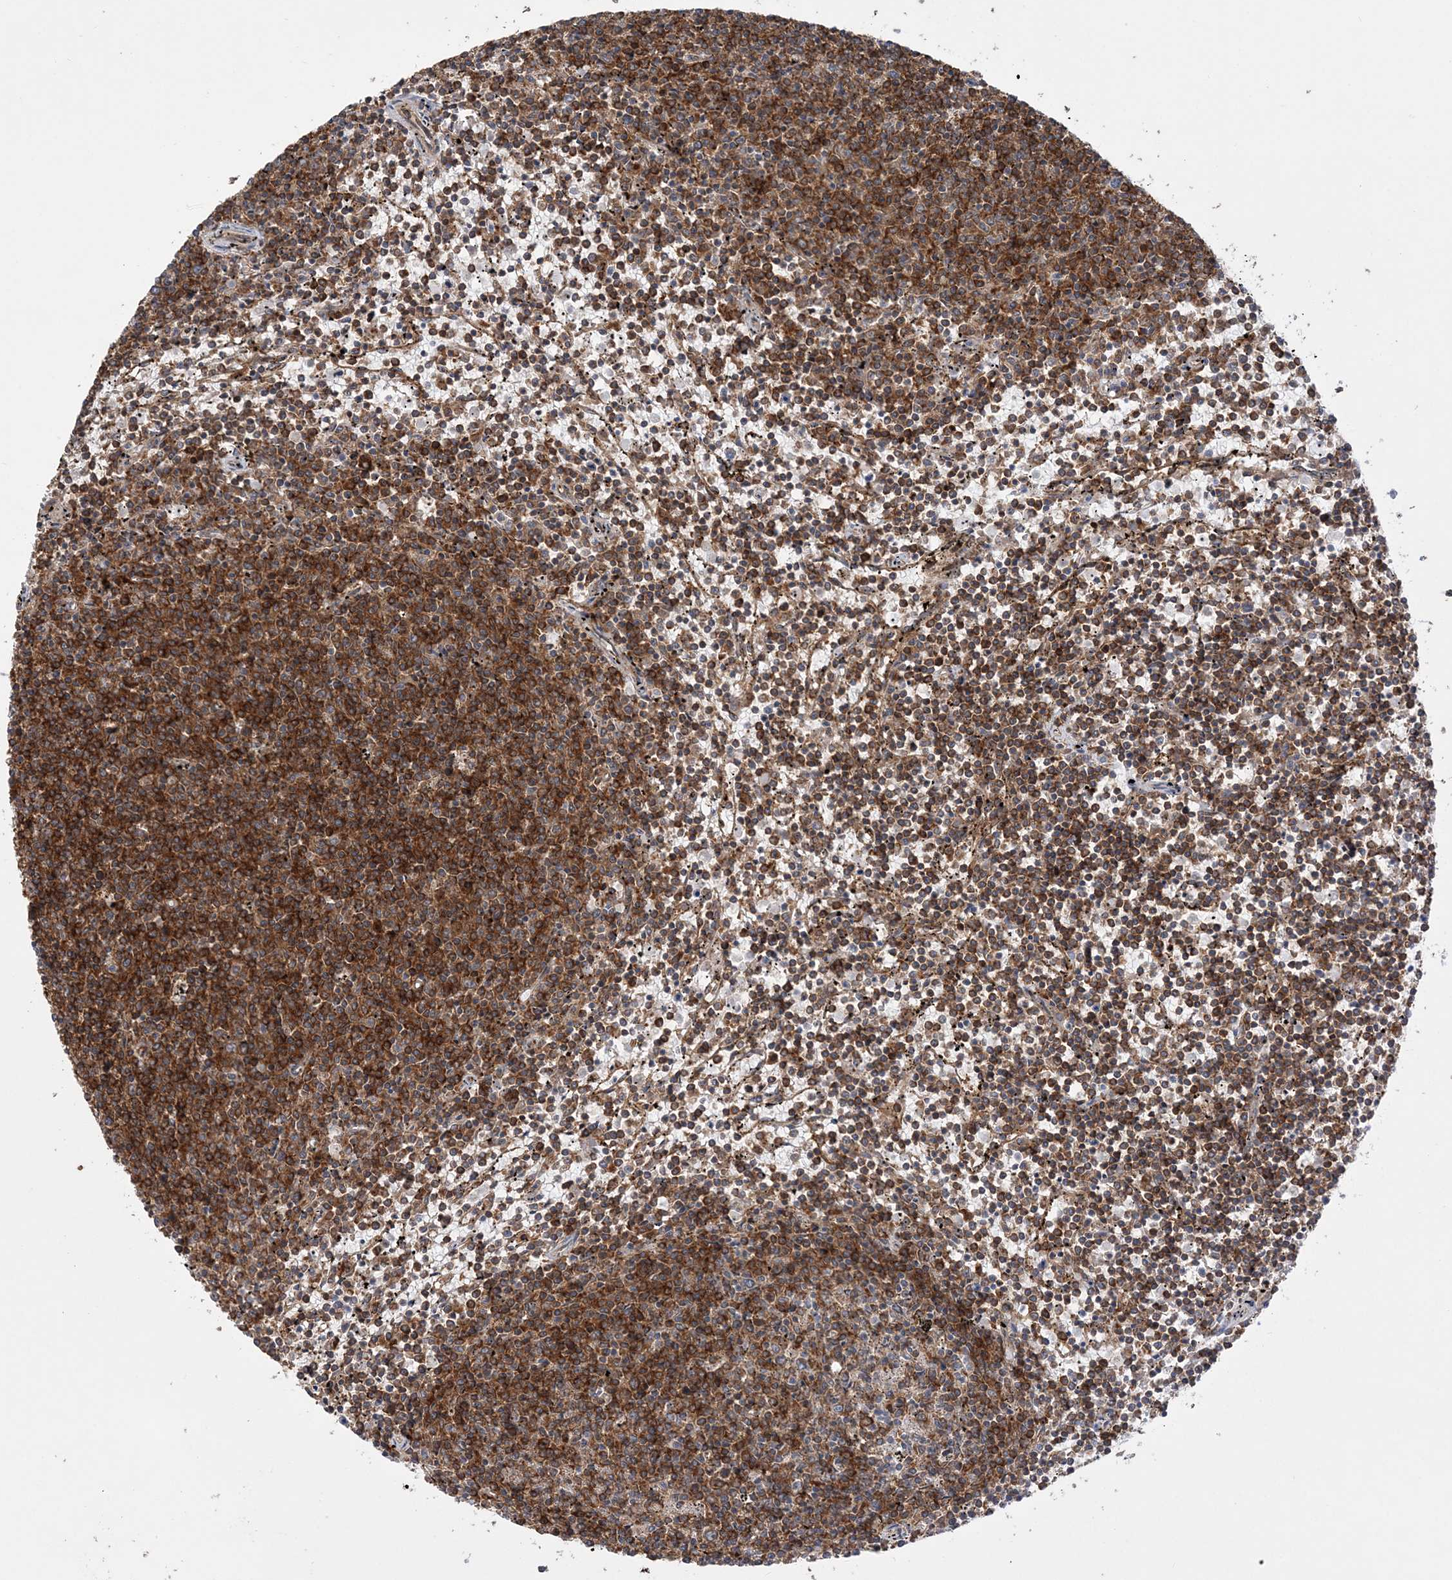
{"staining": {"intensity": "strong", "quantity": "25%-75%", "location": "cytoplasmic/membranous"}, "tissue": "lymphoma", "cell_type": "Tumor cells", "image_type": "cancer", "snomed": [{"axis": "morphology", "description": "Malignant lymphoma, non-Hodgkin's type, Low grade"}, {"axis": "topography", "description": "Spleen"}], "caption": "Protein staining of lymphoma tissue exhibits strong cytoplasmic/membranous positivity in about 25%-75% of tumor cells.", "gene": "TBC1D5", "patient": {"sex": "female", "age": 50}}